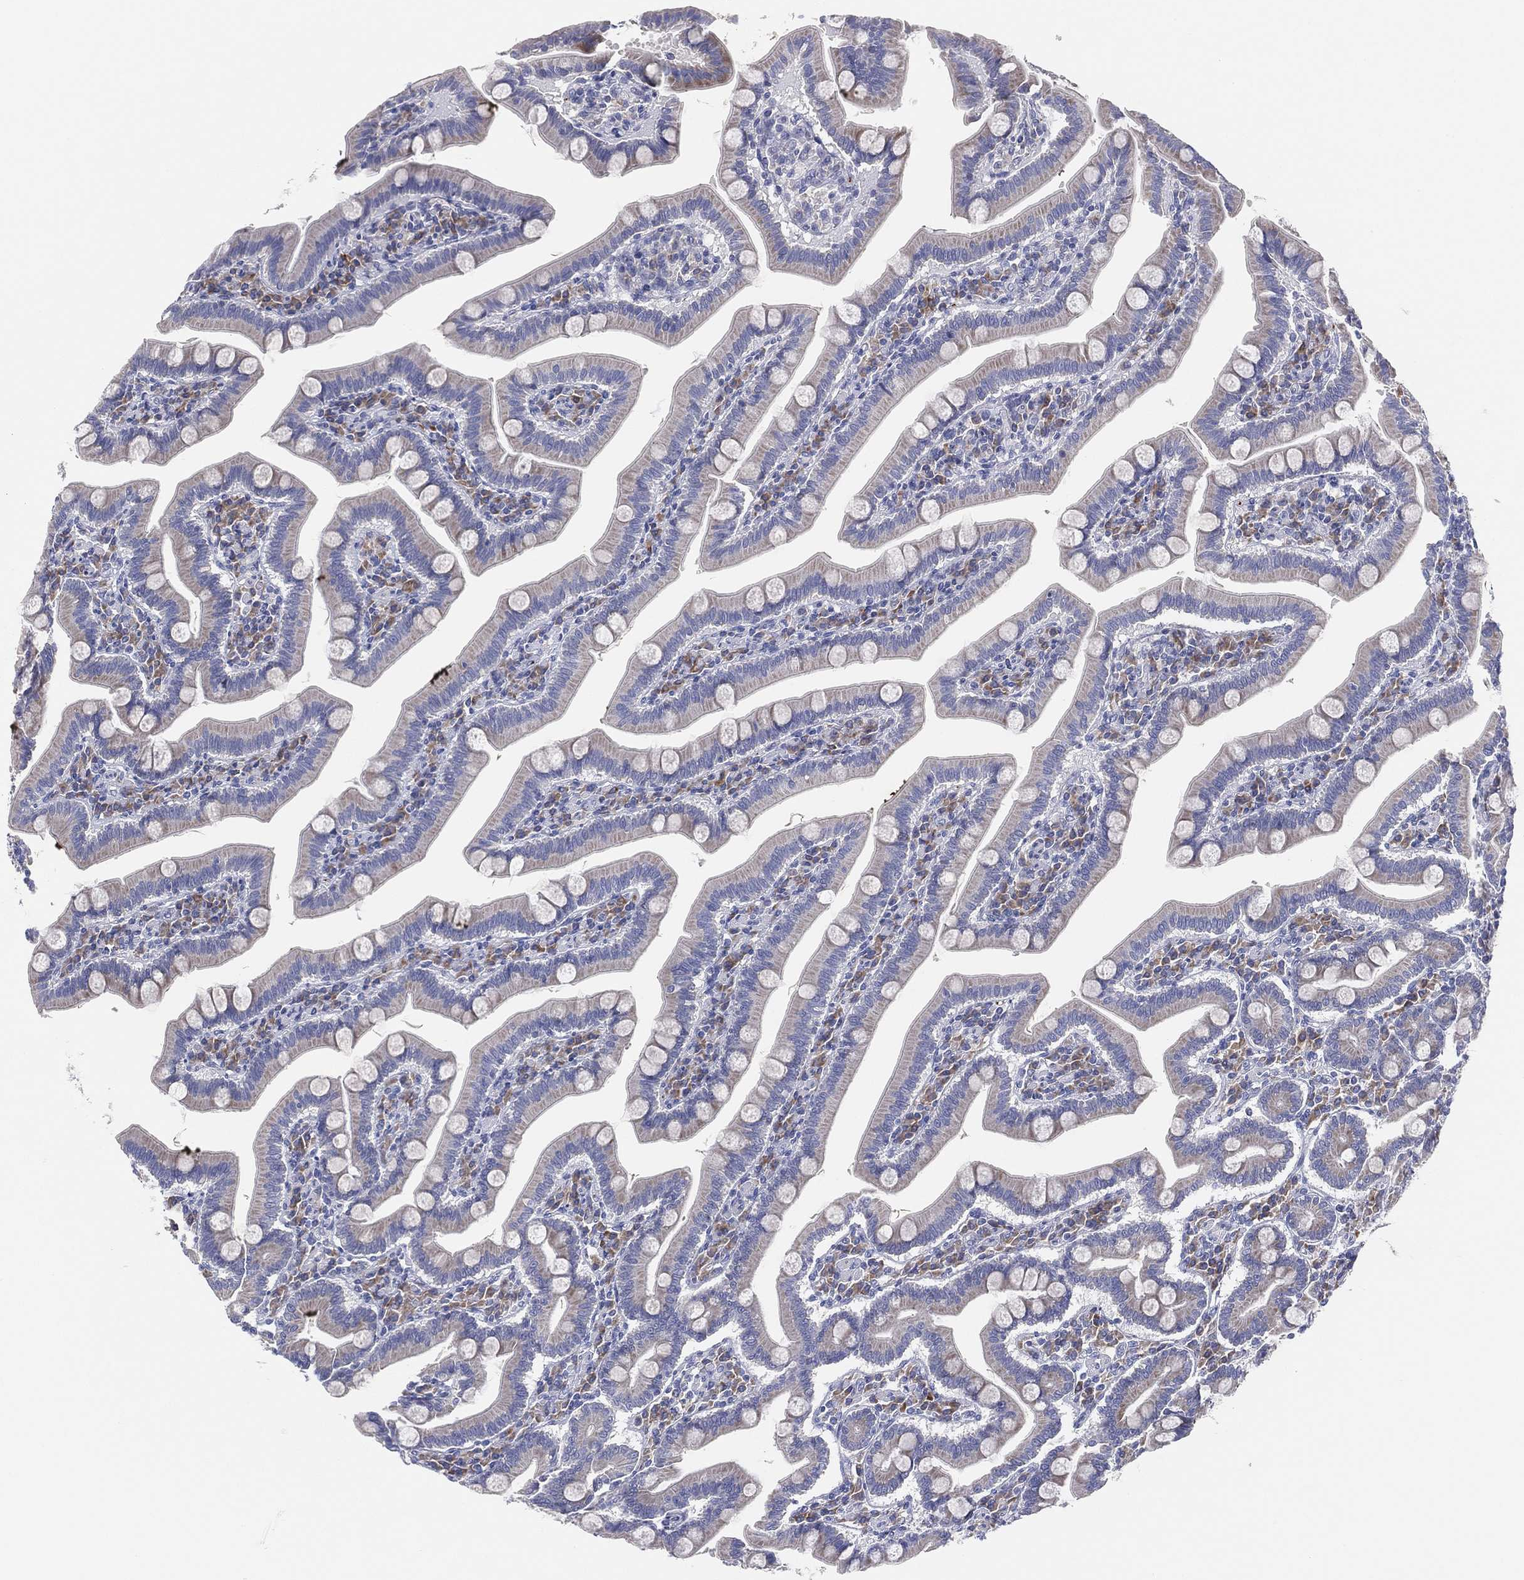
{"staining": {"intensity": "moderate", "quantity": "<25%", "location": "cytoplasmic/membranous"}, "tissue": "small intestine", "cell_type": "Glandular cells", "image_type": "normal", "snomed": [{"axis": "morphology", "description": "Normal tissue, NOS"}, {"axis": "topography", "description": "Small intestine"}], "caption": "An image of human small intestine stained for a protein displays moderate cytoplasmic/membranous brown staining in glandular cells. (brown staining indicates protein expression, while blue staining denotes nuclei).", "gene": "TMEM40", "patient": {"sex": "male", "age": 66}}